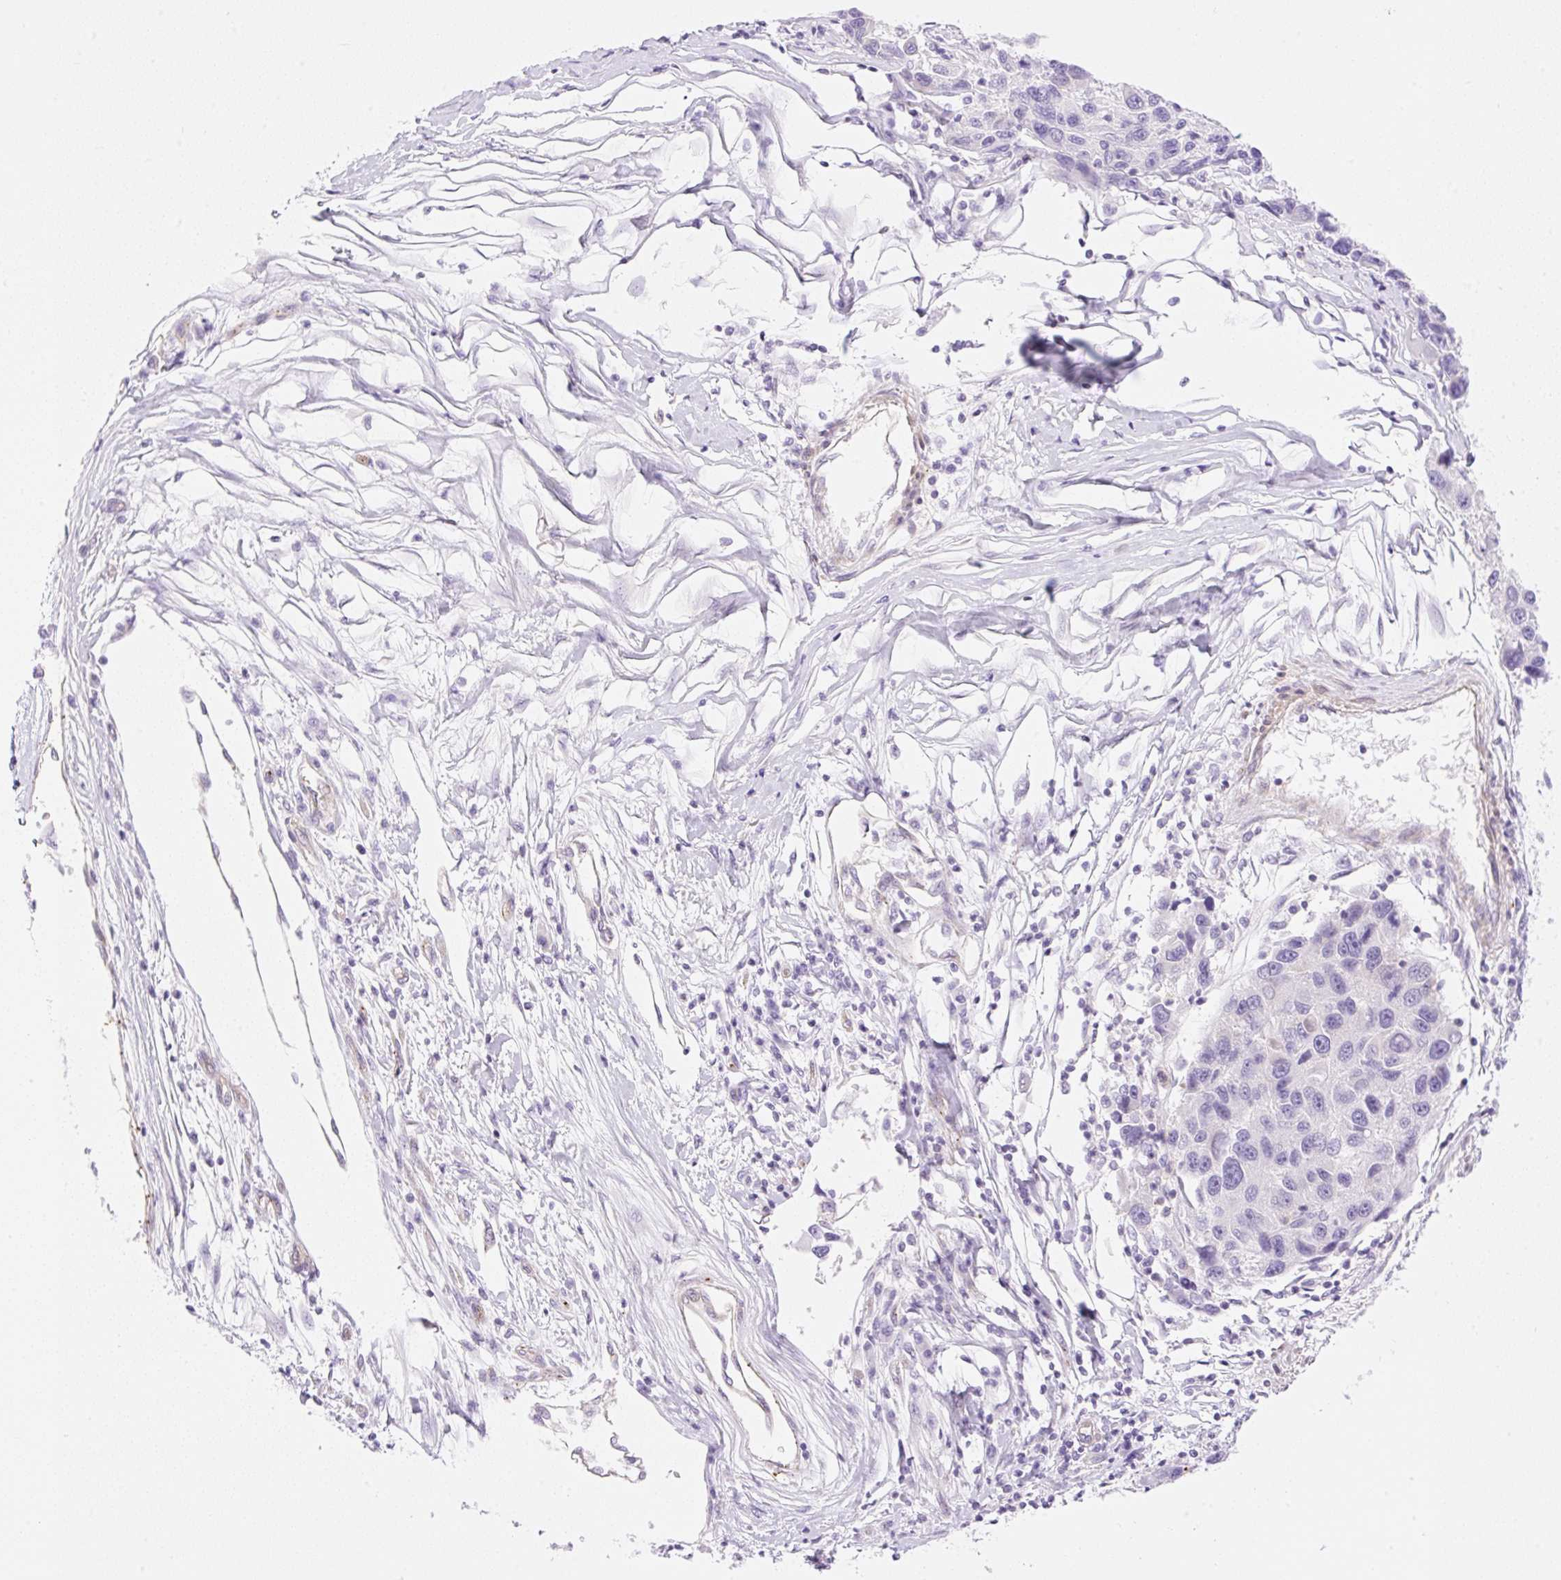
{"staining": {"intensity": "negative", "quantity": "none", "location": "none"}, "tissue": "melanoma", "cell_type": "Tumor cells", "image_type": "cancer", "snomed": [{"axis": "morphology", "description": "Malignant melanoma, NOS"}, {"axis": "topography", "description": "Skin"}], "caption": "This is an immunohistochemistry (IHC) histopathology image of melanoma. There is no expression in tumor cells.", "gene": "EHD3", "patient": {"sex": "male", "age": 53}}